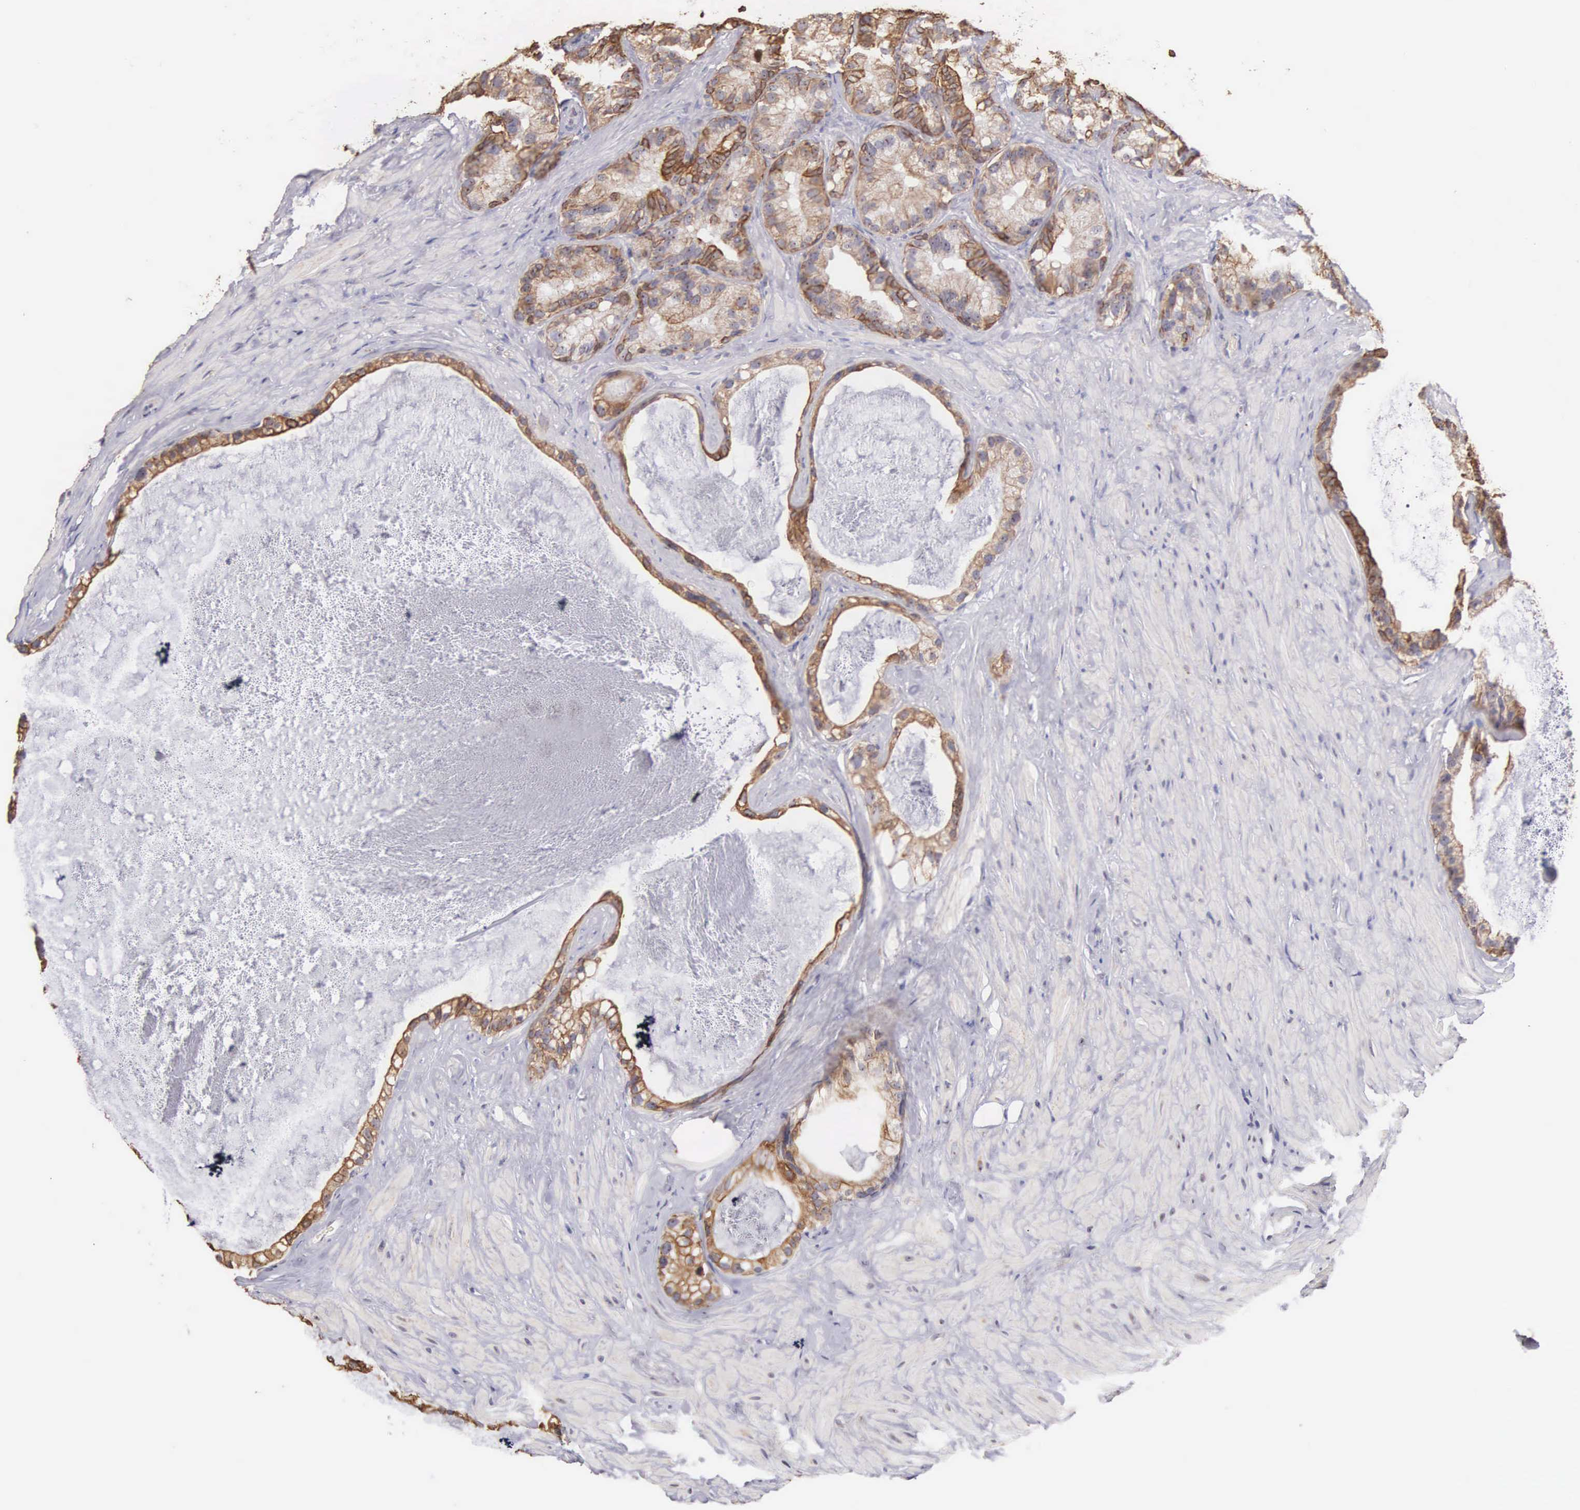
{"staining": {"intensity": "moderate", "quantity": ">75%", "location": "cytoplasmic/membranous"}, "tissue": "seminal vesicle", "cell_type": "Glandular cells", "image_type": "normal", "snomed": [{"axis": "morphology", "description": "Normal tissue, NOS"}, {"axis": "topography", "description": "Seminal veicle"}], "caption": "Approximately >75% of glandular cells in normal seminal vesicle exhibit moderate cytoplasmic/membranous protein expression as visualized by brown immunohistochemical staining.", "gene": "PIR", "patient": {"sex": "male", "age": 63}}